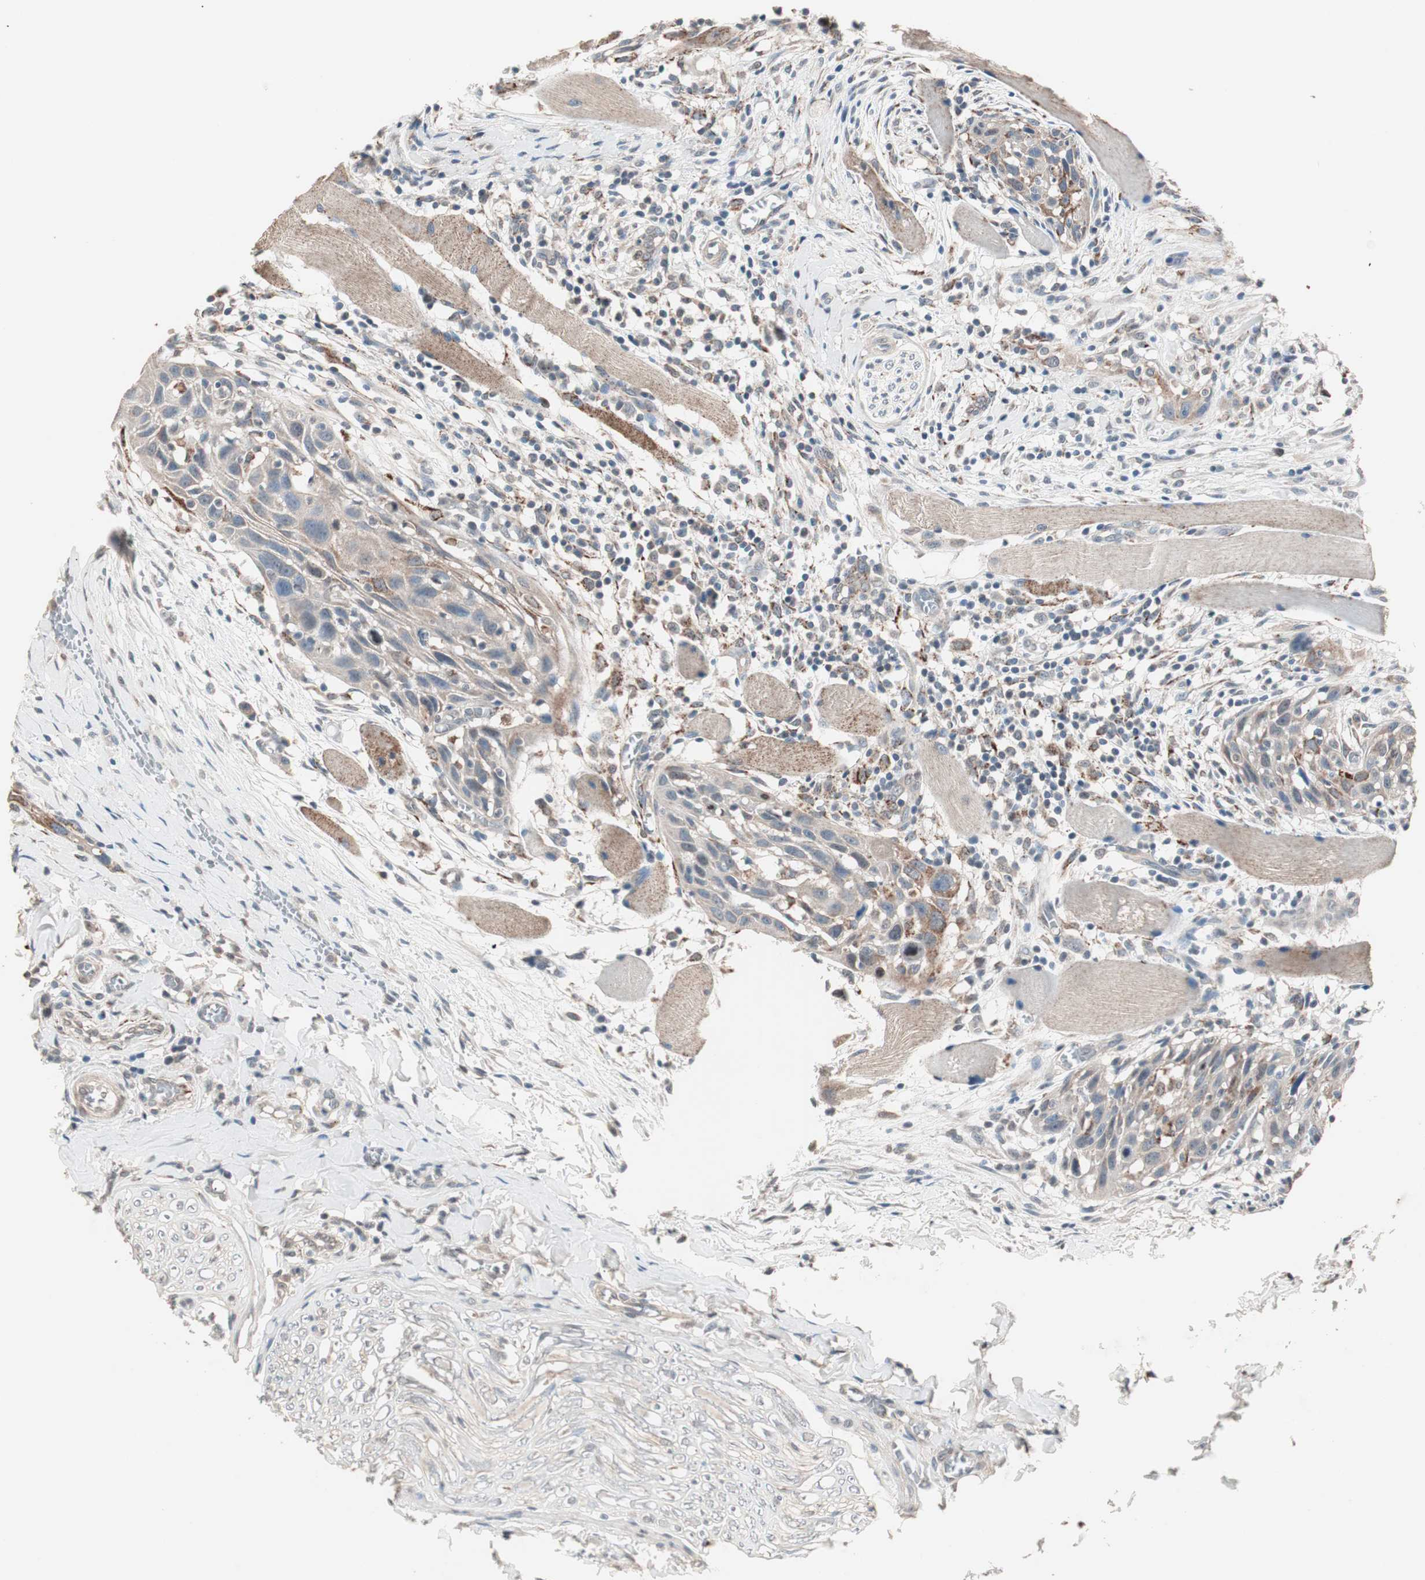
{"staining": {"intensity": "moderate", "quantity": ">75%", "location": "cytoplasmic/membranous"}, "tissue": "head and neck cancer", "cell_type": "Tumor cells", "image_type": "cancer", "snomed": [{"axis": "morphology", "description": "Normal tissue, NOS"}, {"axis": "morphology", "description": "Squamous cell carcinoma, NOS"}, {"axis": "topography", "description": "Oral tissue"}, {"axis": "topography", "description": "Head-Neck"}], "caption": "There is medium levels of moderate cytoplasmic/membranous positivity in tumor cells of head and neck cancer, as demonstrated by immunohistochemical staining (brown color).", "gene": "NFRKB", "patient": {"sex": "female", "age": 50}}